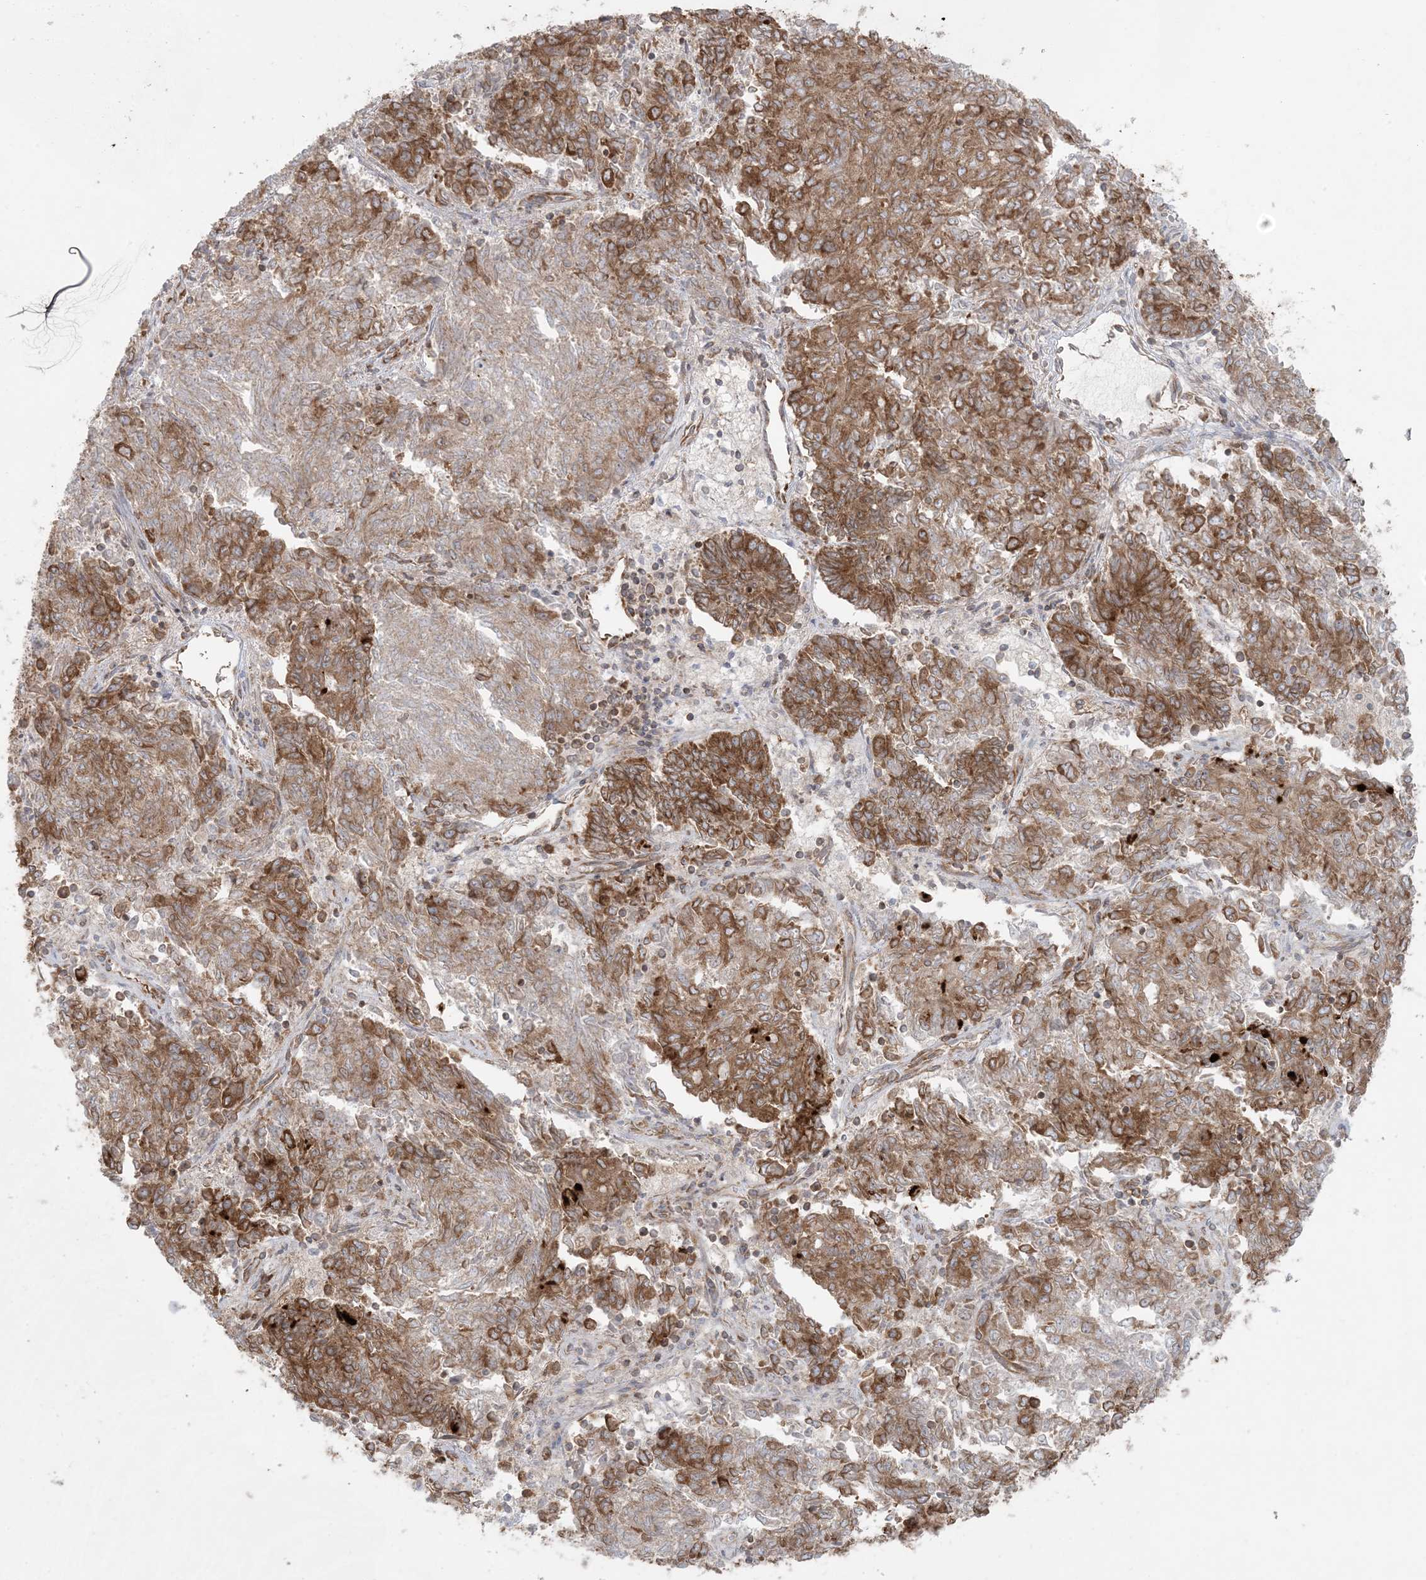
{"staining": {"intensity": "moderate", "quantity": ">75%", "location": "cytoplasmic/membranous"}, "tissue": "endometrial cancer", "cell_type": "Tumor cells", "image_type": "cancer", "snomed": [{"axis": "morphology", "description": "Adenocarcinoma, NOS"}, {"axis": "topography", "description": "Endometrium"}], "caption": "Protein expression analysis of human endometrial cancer (adenocarcinoma) reveals moderate cytoplasmic/membranous positivity in approximately >75% of tumor cells. The protein is shown in brown color, while the nuclei are stained blue.", "gene": "UBXN4", "patient": {"sex": "female", "age": 80}}